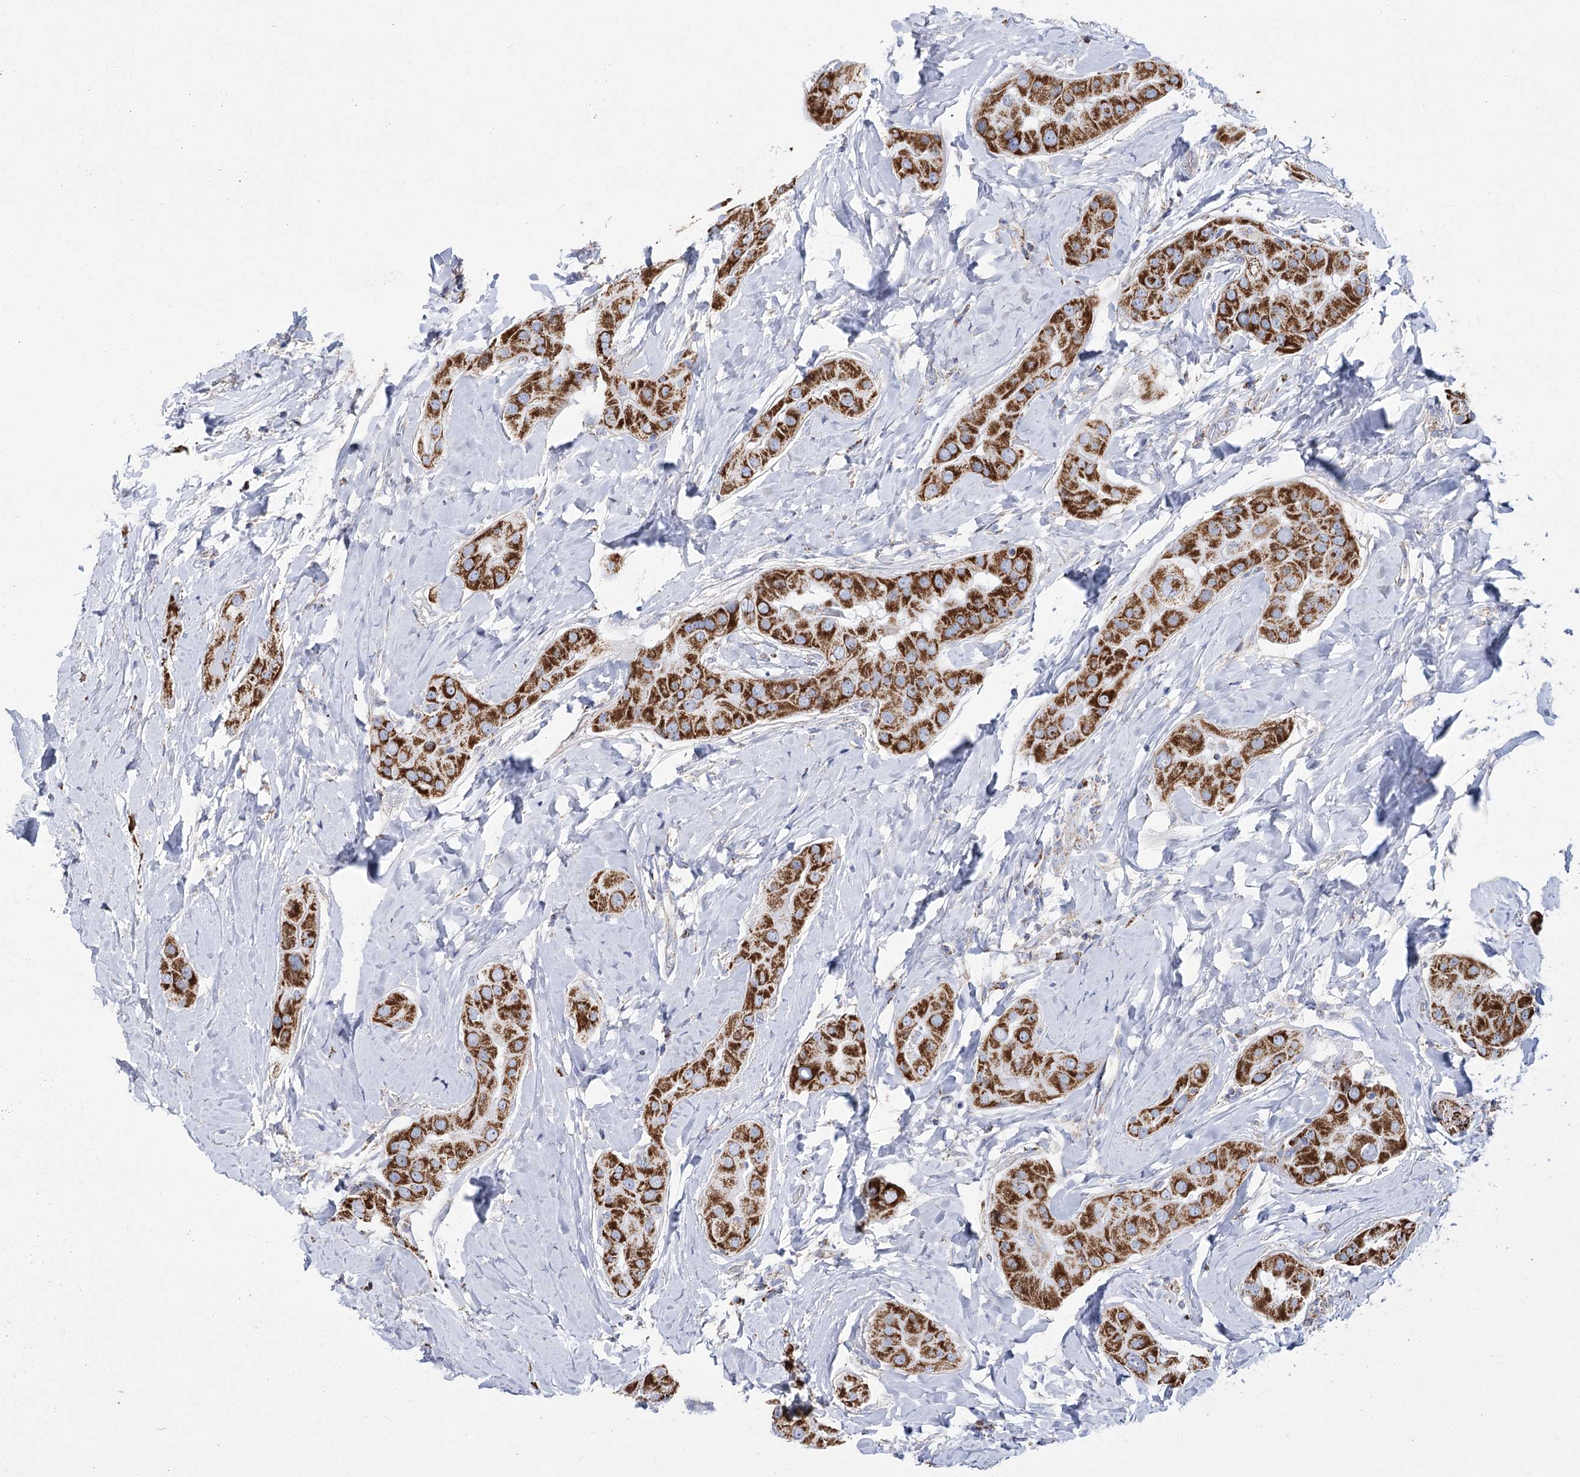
{"staining": {"intensity": "strong", "quantity": ">75%", "location": "cytoplasmic/membranous"}, "tissue": "thyroid cancer", "cell_type": "Tumor cells", "image_type": "cancer", "snomed": [{"axis": "morphology", "description": "Papillary adenocarcinoma, NOS"}, {"axis": "topography", "description": "Thyroid gland"}], "caption": "Immunohistochemical staining of human papillary adenocarcinoma (thyroid) exhibits high levels of strong cytoplasmic/membranous positivity in about >75% of tumor cells.", "gene": "PDHB", "patient": {"sex": "male", "age": 33}}